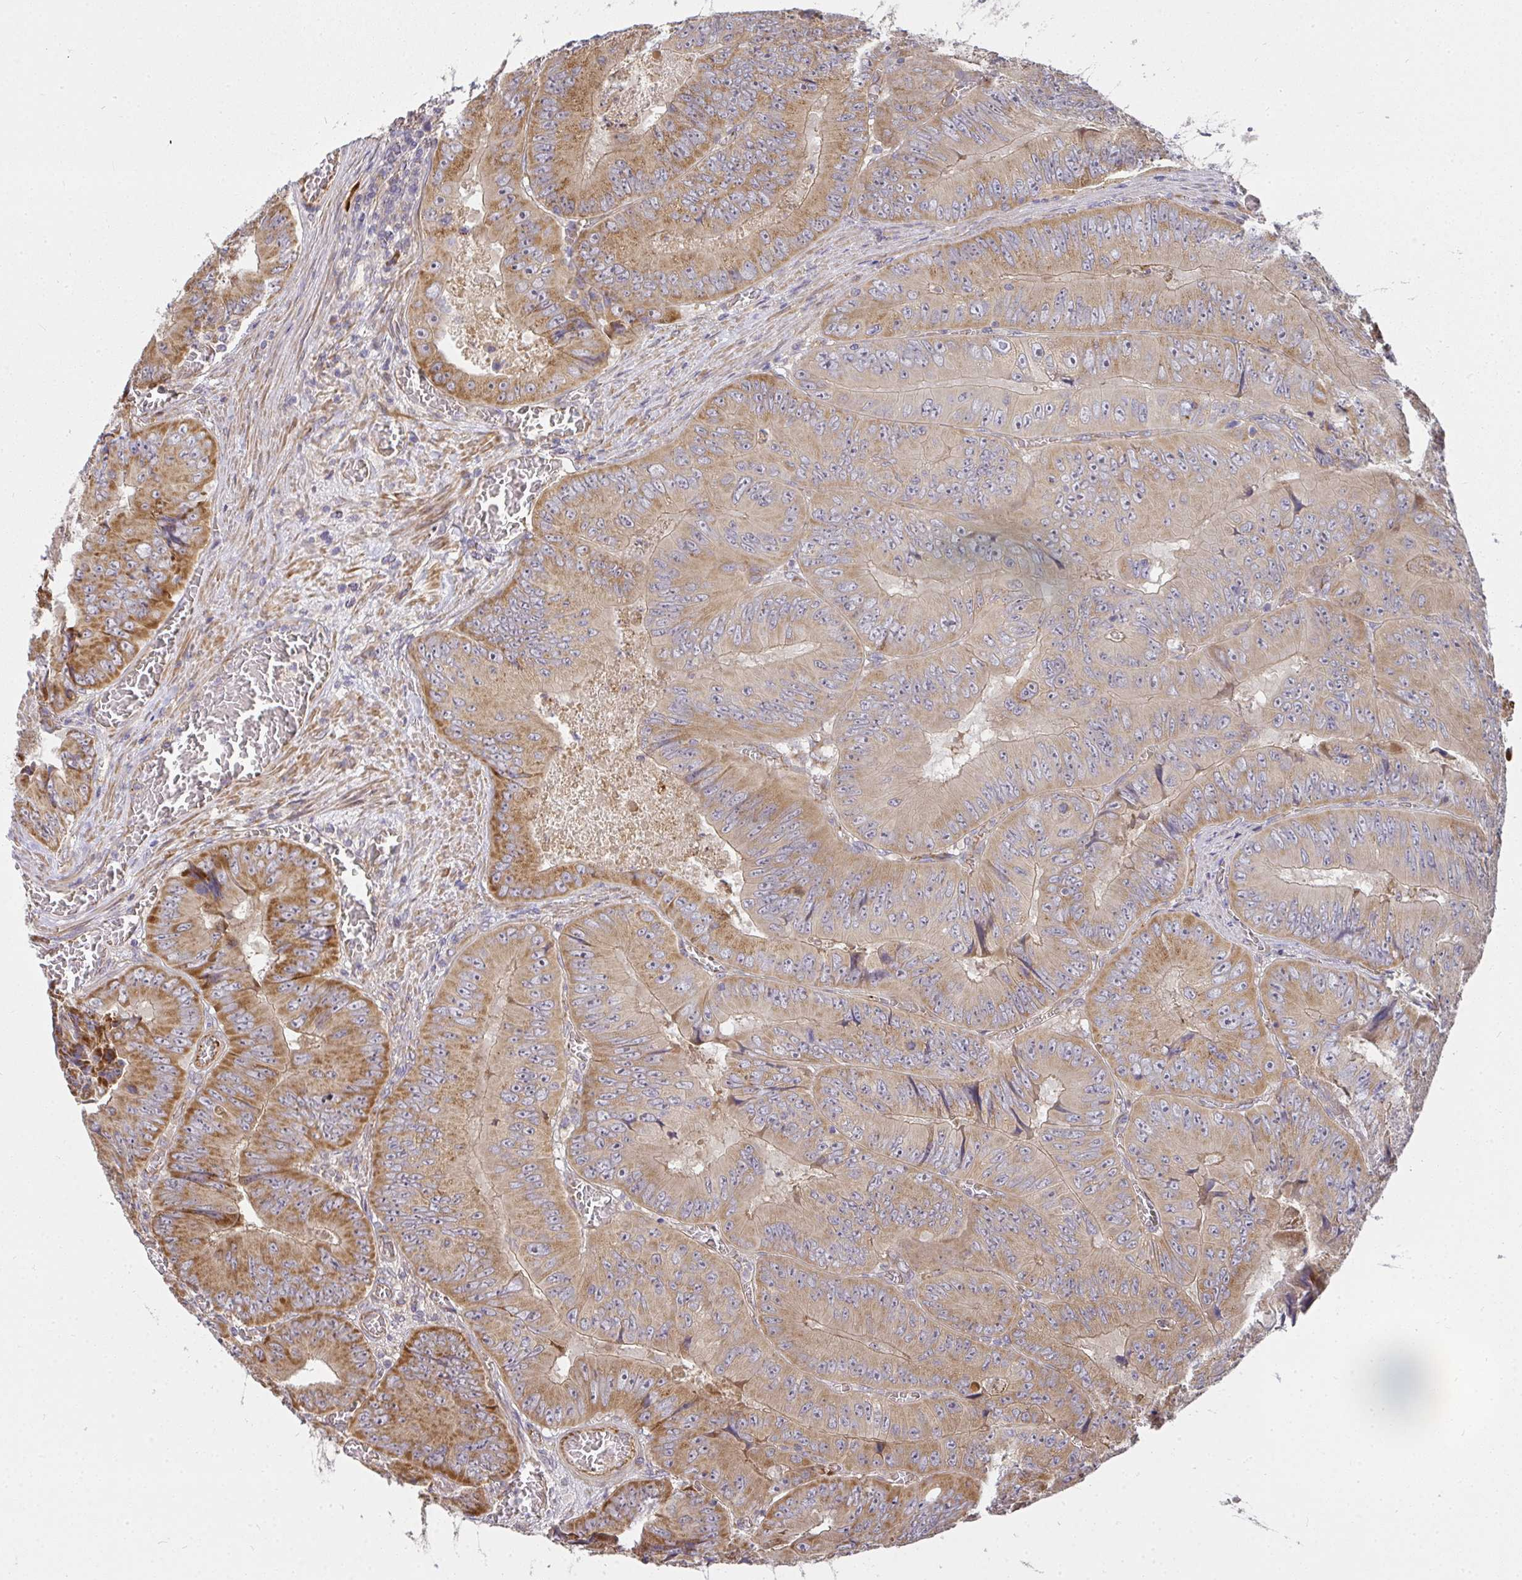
{"staining": {"intensity": "moderate", "quantity": ">75%", "location": "cytoplasmic/membranous"}, "tissue": "colorectal cancer", "cell_type": "Tumor cells", "image_type": "cancer", "snomed": [{"axis": "morphology", "description": "Adenocarcinoma, NOS"}, {"axis": "topography", "description": "Colon"}], "caption": "Immunohistochemistry (IHC) (DAB (3,3'-diaminobenzidine)) staining of human colorectal cancer (adenocarcinoma) shows moderate cytoplasmic/membranous protein staining in approximately >75% of tumor cells. Using DAB (brown) and hematoxylin (blue) stains, captured at high magnification using brightfield microscopy.", "gene": "B4GALT6", "patient": {"sex": "female", "age": 84}}